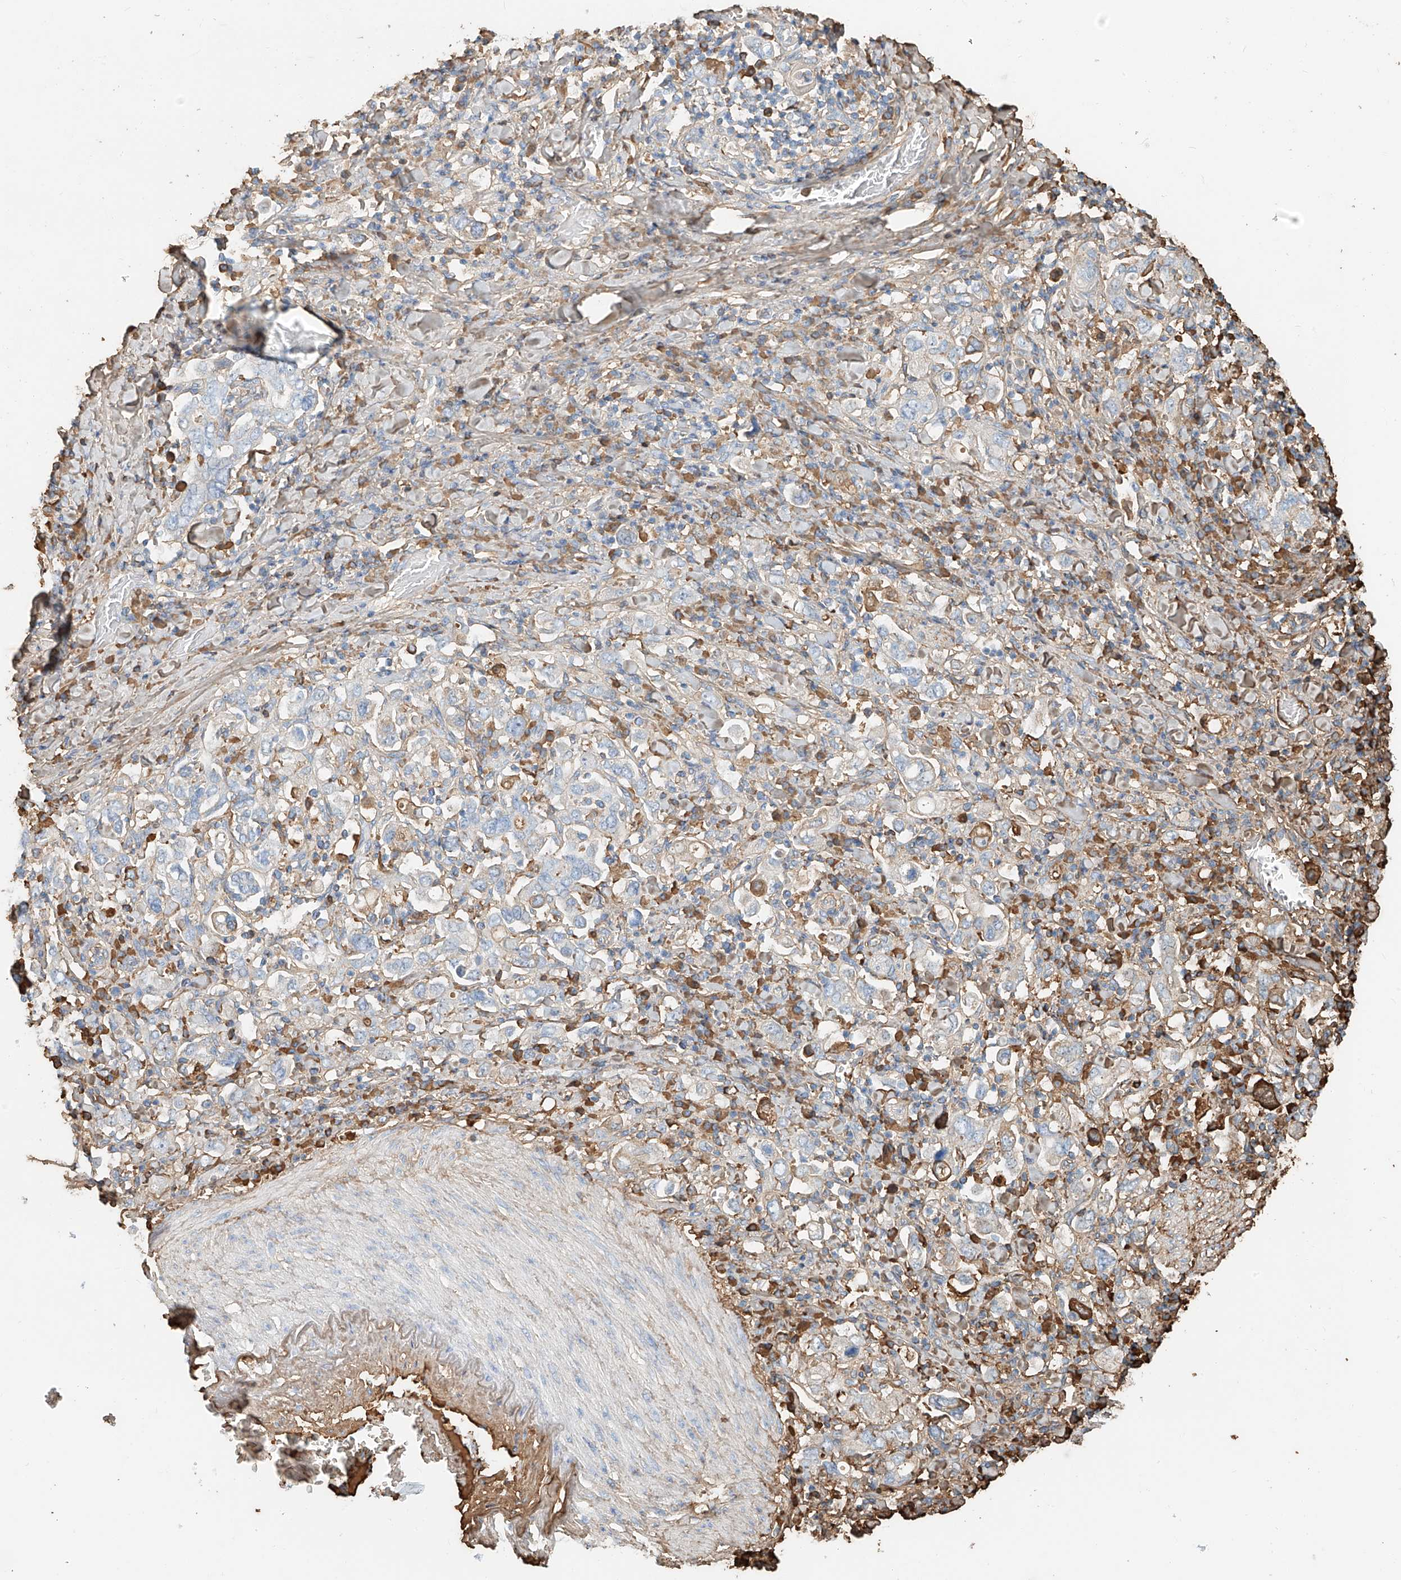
{"staining": {"intensity": "negative", "quantity": "none", "location": "none"}, "tissue": "stomach cancer", "cell_type": "Tumor cells", "image_type": "cancer", "snomed": [{"axis": "morphology", "description": "Adenocarcinoma, NOS"}, {"axis": "topography", "description": "Stomach, upper"}], "caption": "High power microscopy photomicrograph of an immunohistochemistry micrograph of stomach cancer, revealing no significant staining in tumor cells.", "gene": "ZFP30", "patient": {"sex": "male", "age": 62}}